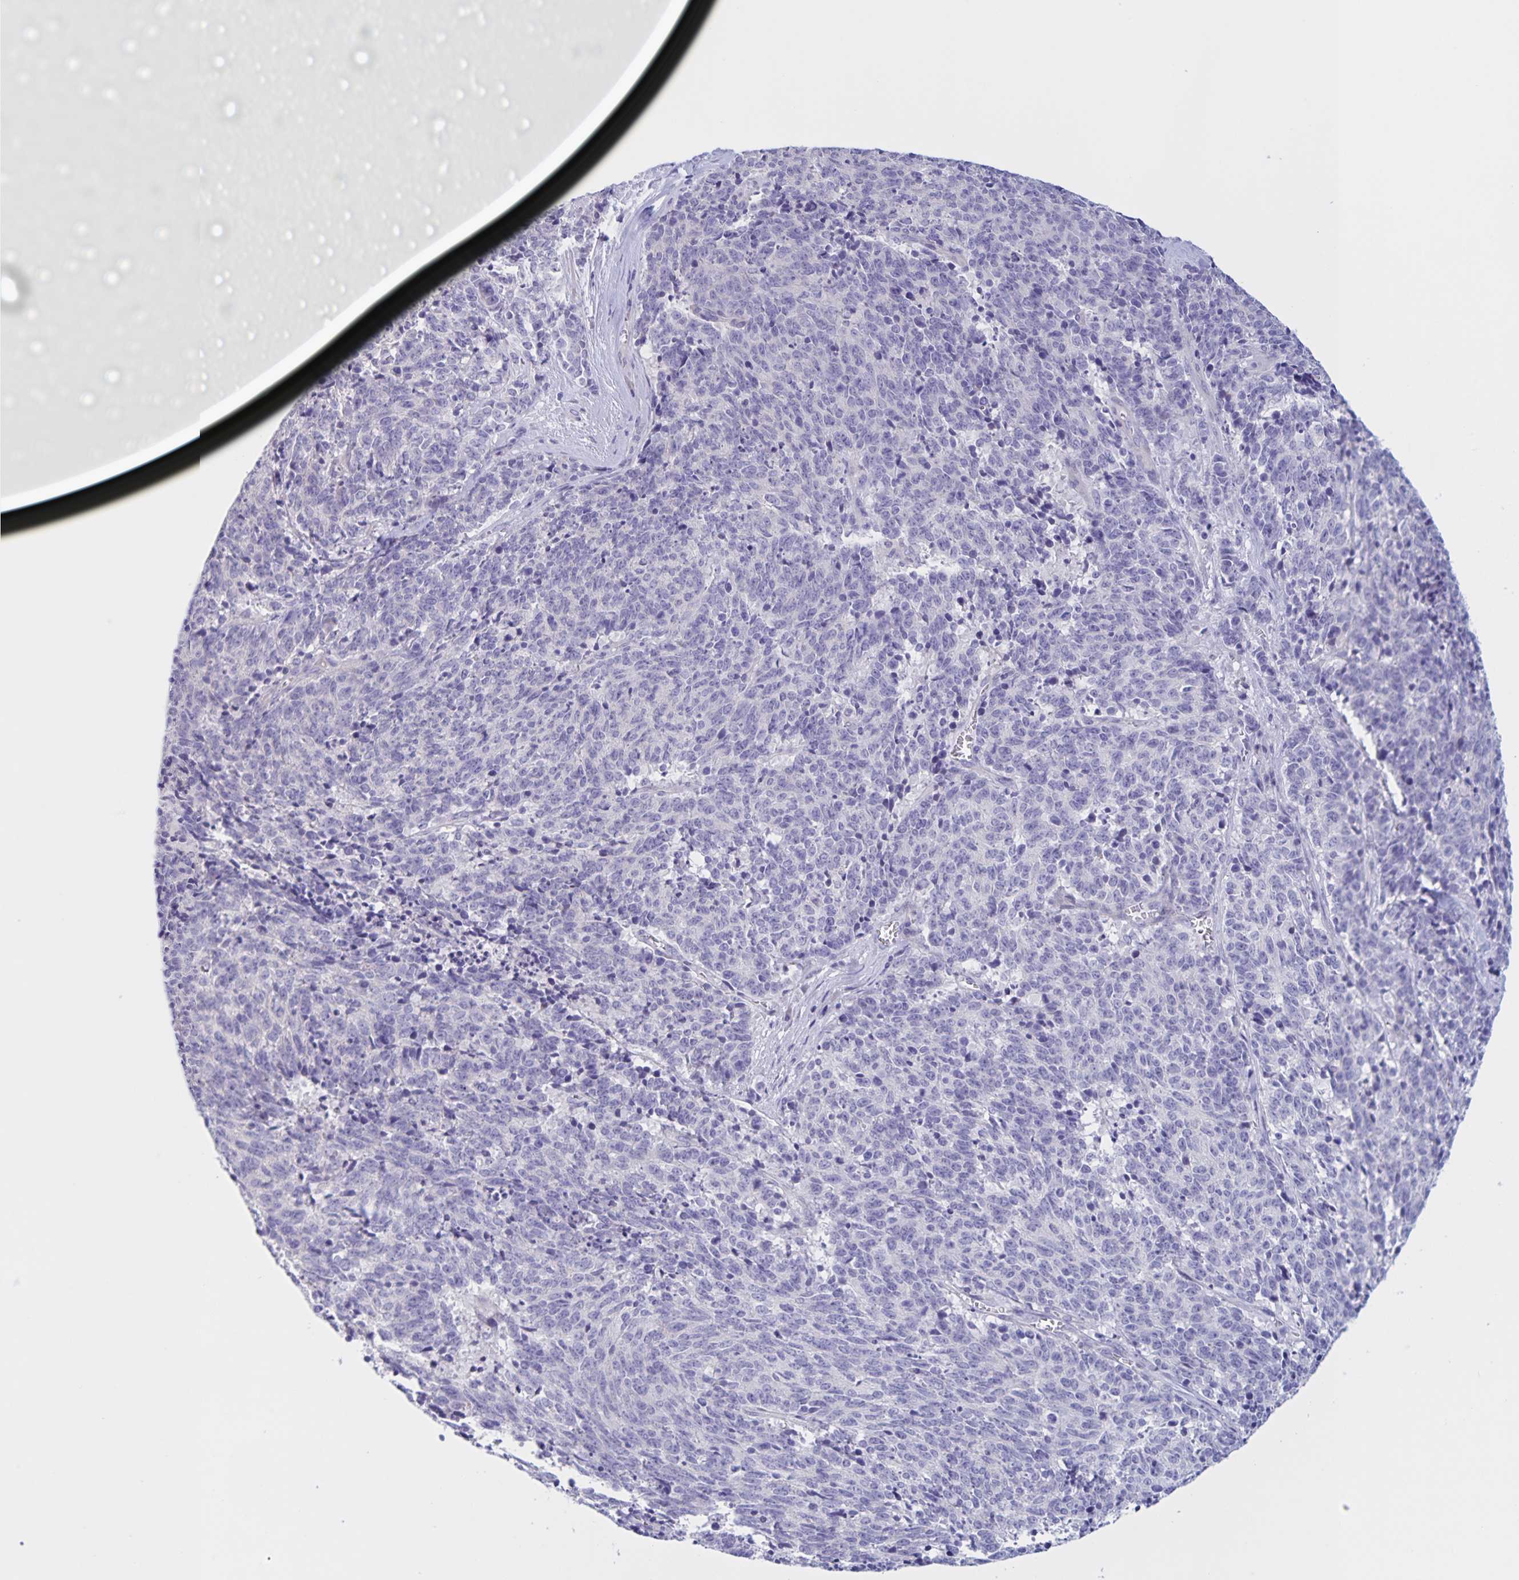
{"staining": {"intensity": "negative", "quantity": "none", "location": "none"}, "tissue": "cervical cancer", "cell_type": "Tumor cells", "image_type": "cancer", "snomed": [{"axis": "morphology", "description": "Squamous cell carcinoma, NOS"}, {"axis": "topography", "description": "Cervix"}], "caption": "A photomicrograph of human squamous cell carcinoma (cervical) is negative for staining in tumor cells.", "gene": "DMGDH", "patient": {"sex": "female", "age": 29}}